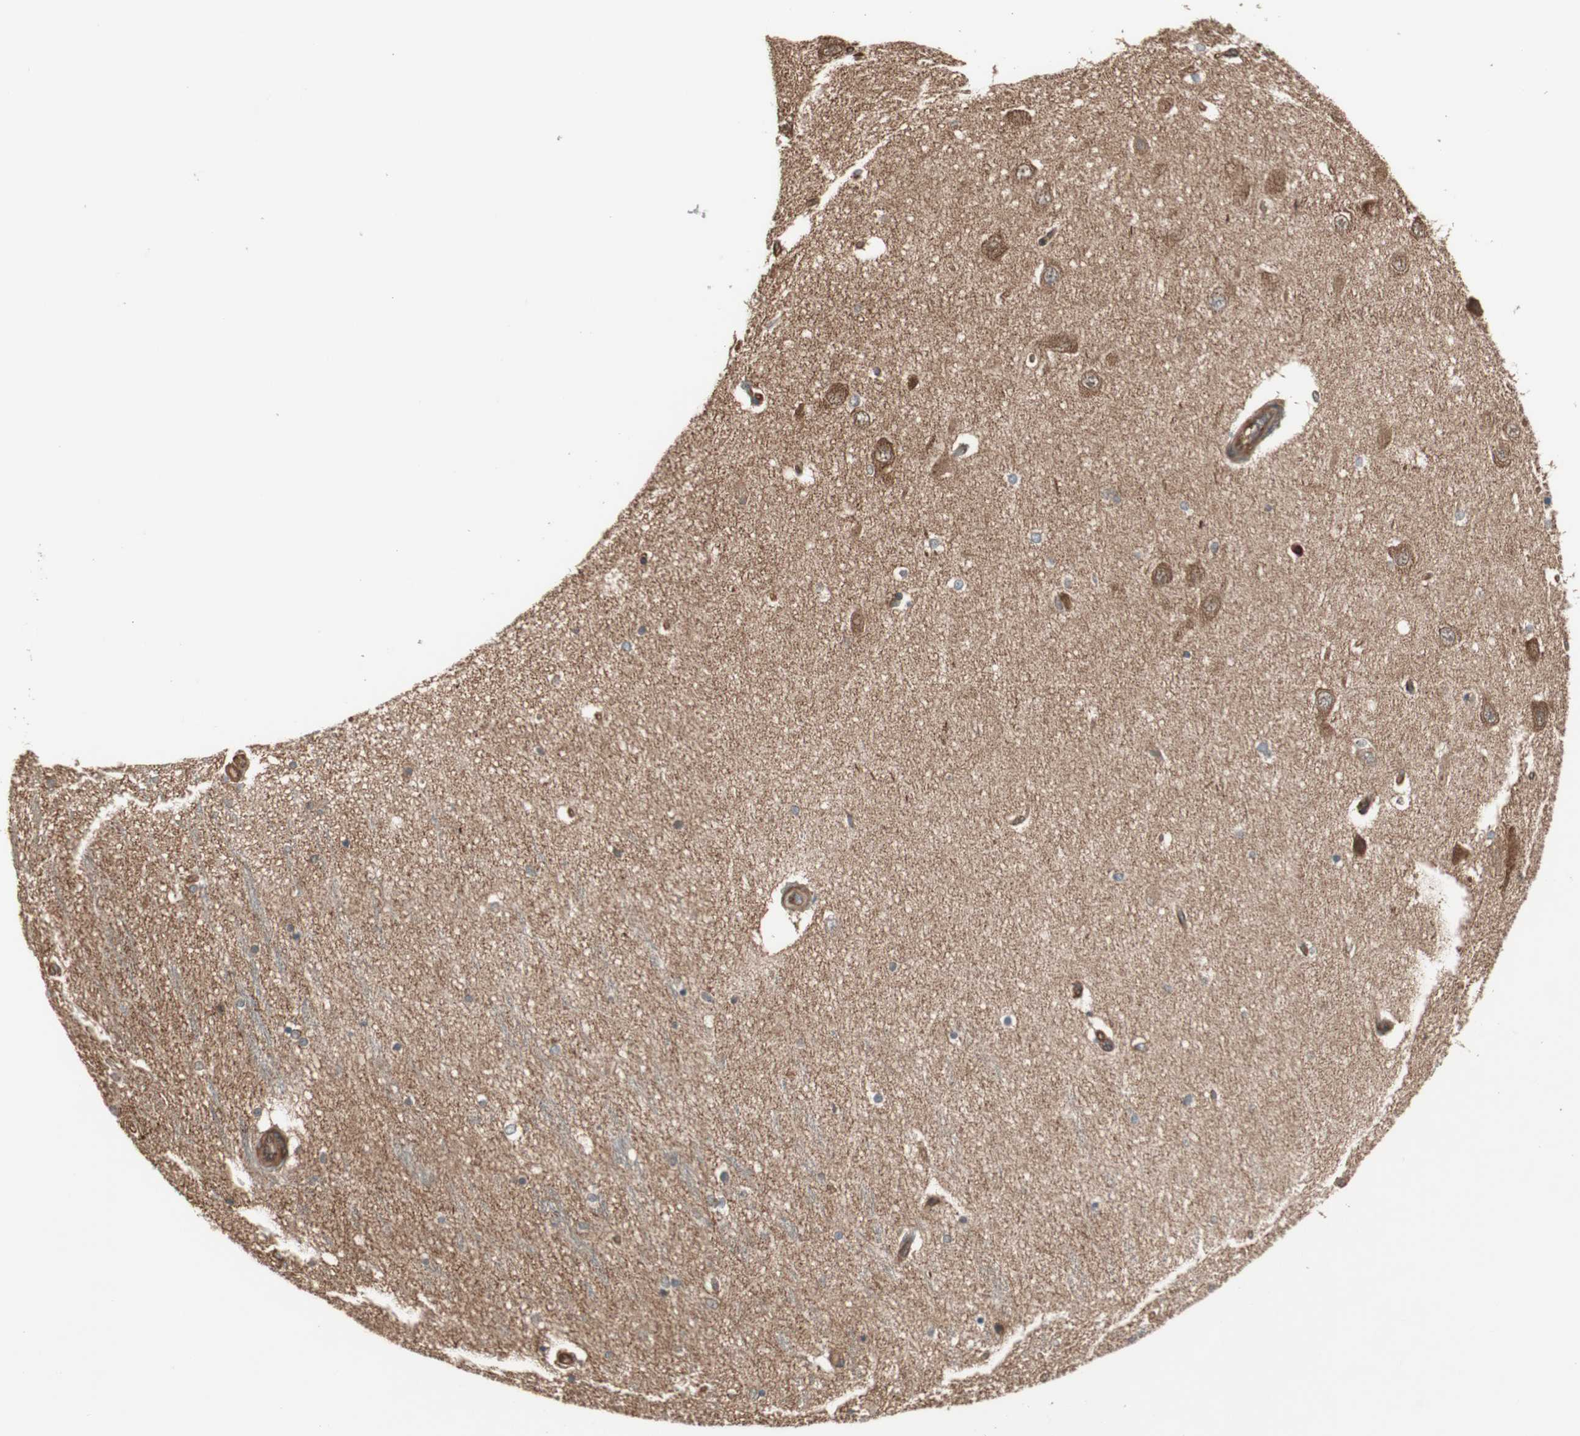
{"staining": {"intensity": "negative", "quantity": "none", "location": "none"}, "tissue": "hippocampus", "cell_type": "Glial cells", "image_type": "normal", "snomed": [{"axis": "morphology", "description": "Normal tissue, NOS"}, {"axis": "topography", "description": "Hippocampus"}], "caption": "Hippocampus was stained to show a protein in brown. There is no significant positivity in glial cells. (DAB immunohistochemistry visualized using brightfield microscopy, high magnification).", "gene": "TCP11L1", "patient": {"sex": "female", "age": 54}}